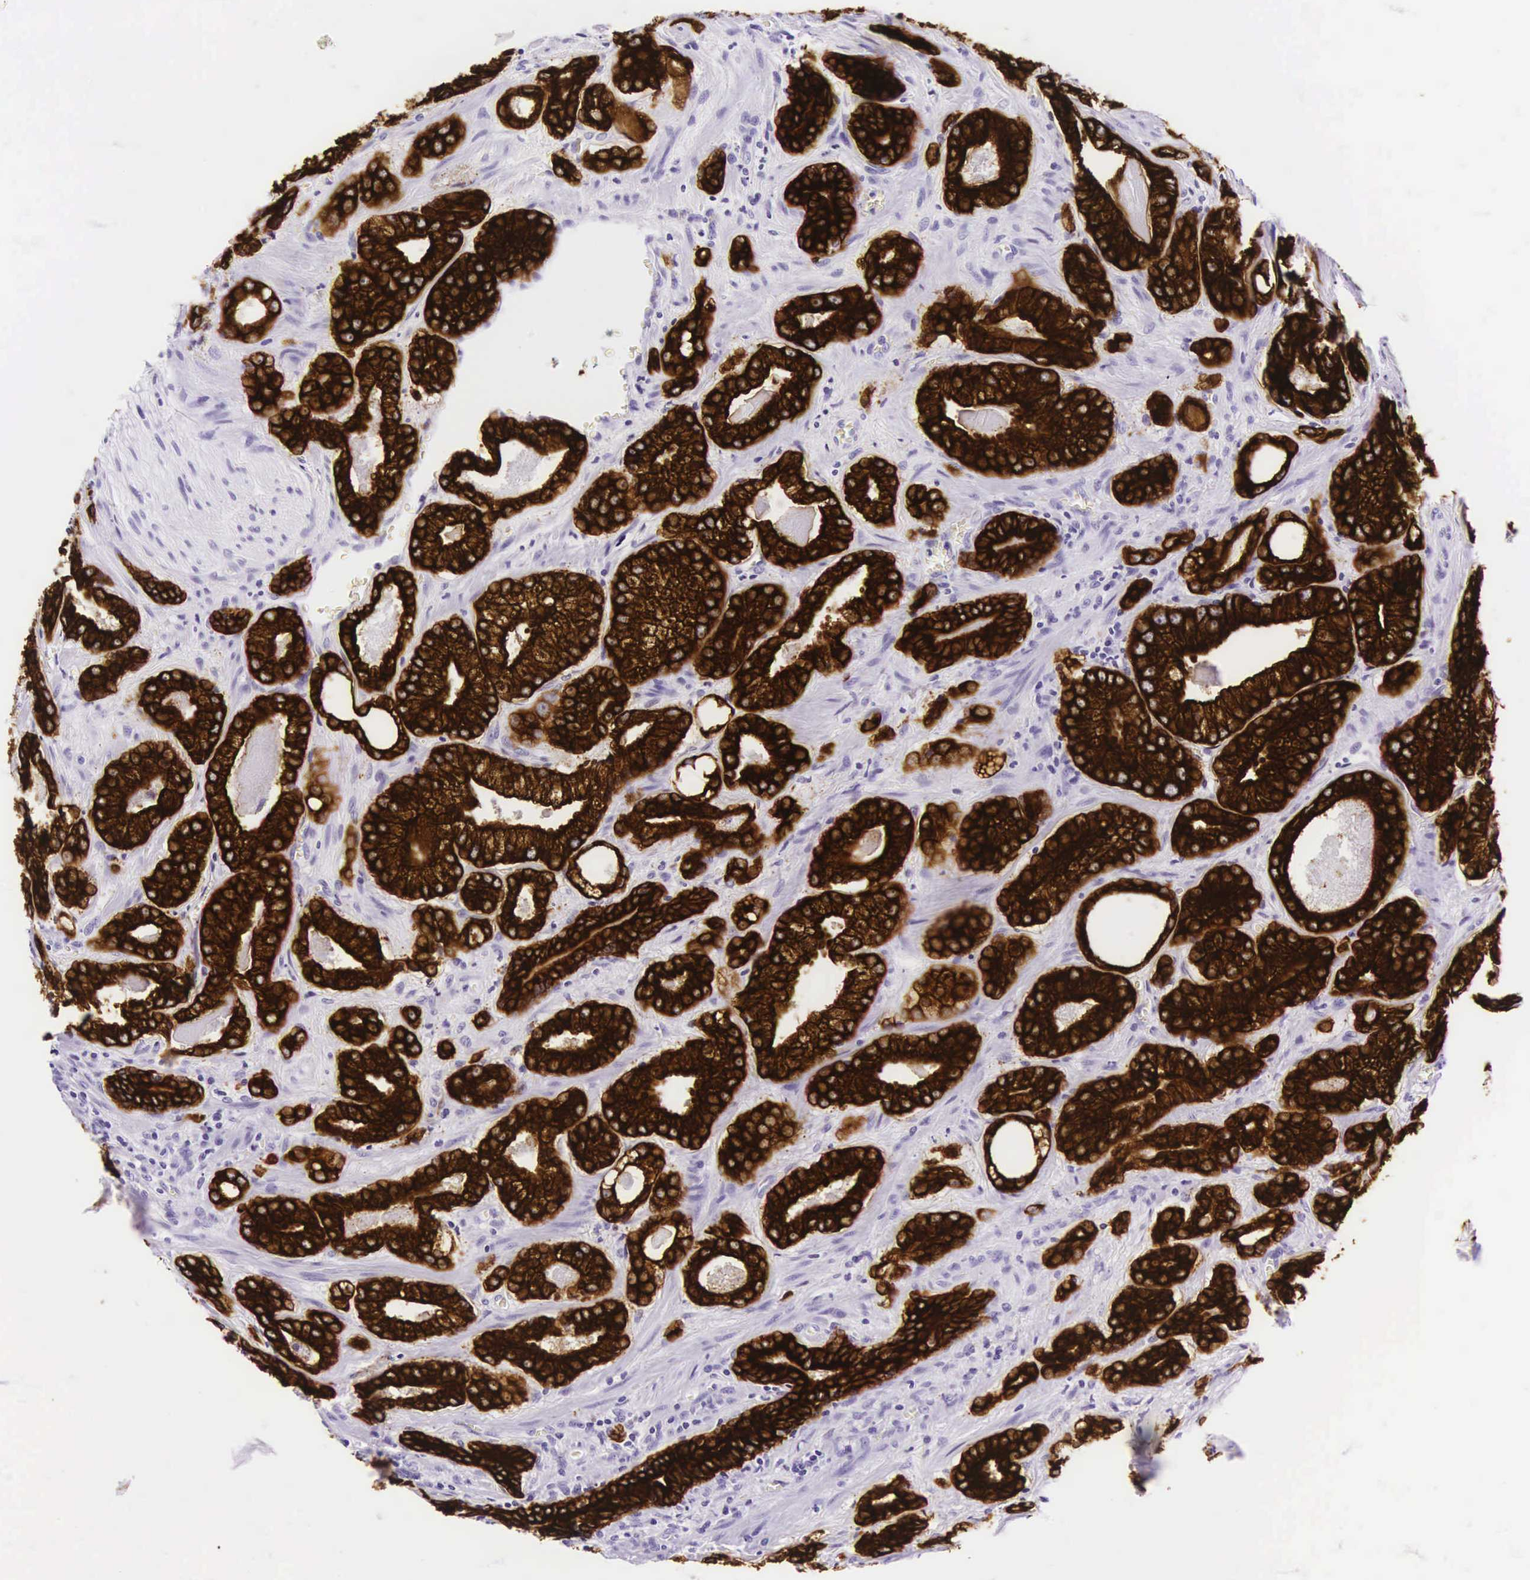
{"staining": {"intensity": "strong", "quantity": ">75%", "location": "cytoplasmic/membranous"}, "tissue": "prostate cancer", "cell_type": "Tumor cells", "image_type": "cancer", "snomed": [{"axis": "morphology", "description": "Adenocarcinoma, Medium grade"}, {"axis": "topography", "description": "Prostate"}], "caption": "Adenocarcinoma (medium-grade) (prostate) stained with DAB (3,3'-diaminobenzidine) immunohistochemistry (IHC) demonstrates high levels of strong cytoplasmic/membranous expression in about >75% of tumor cells.", "gene": "KRT18", "patient": {"sex": "male", "age": 68}}